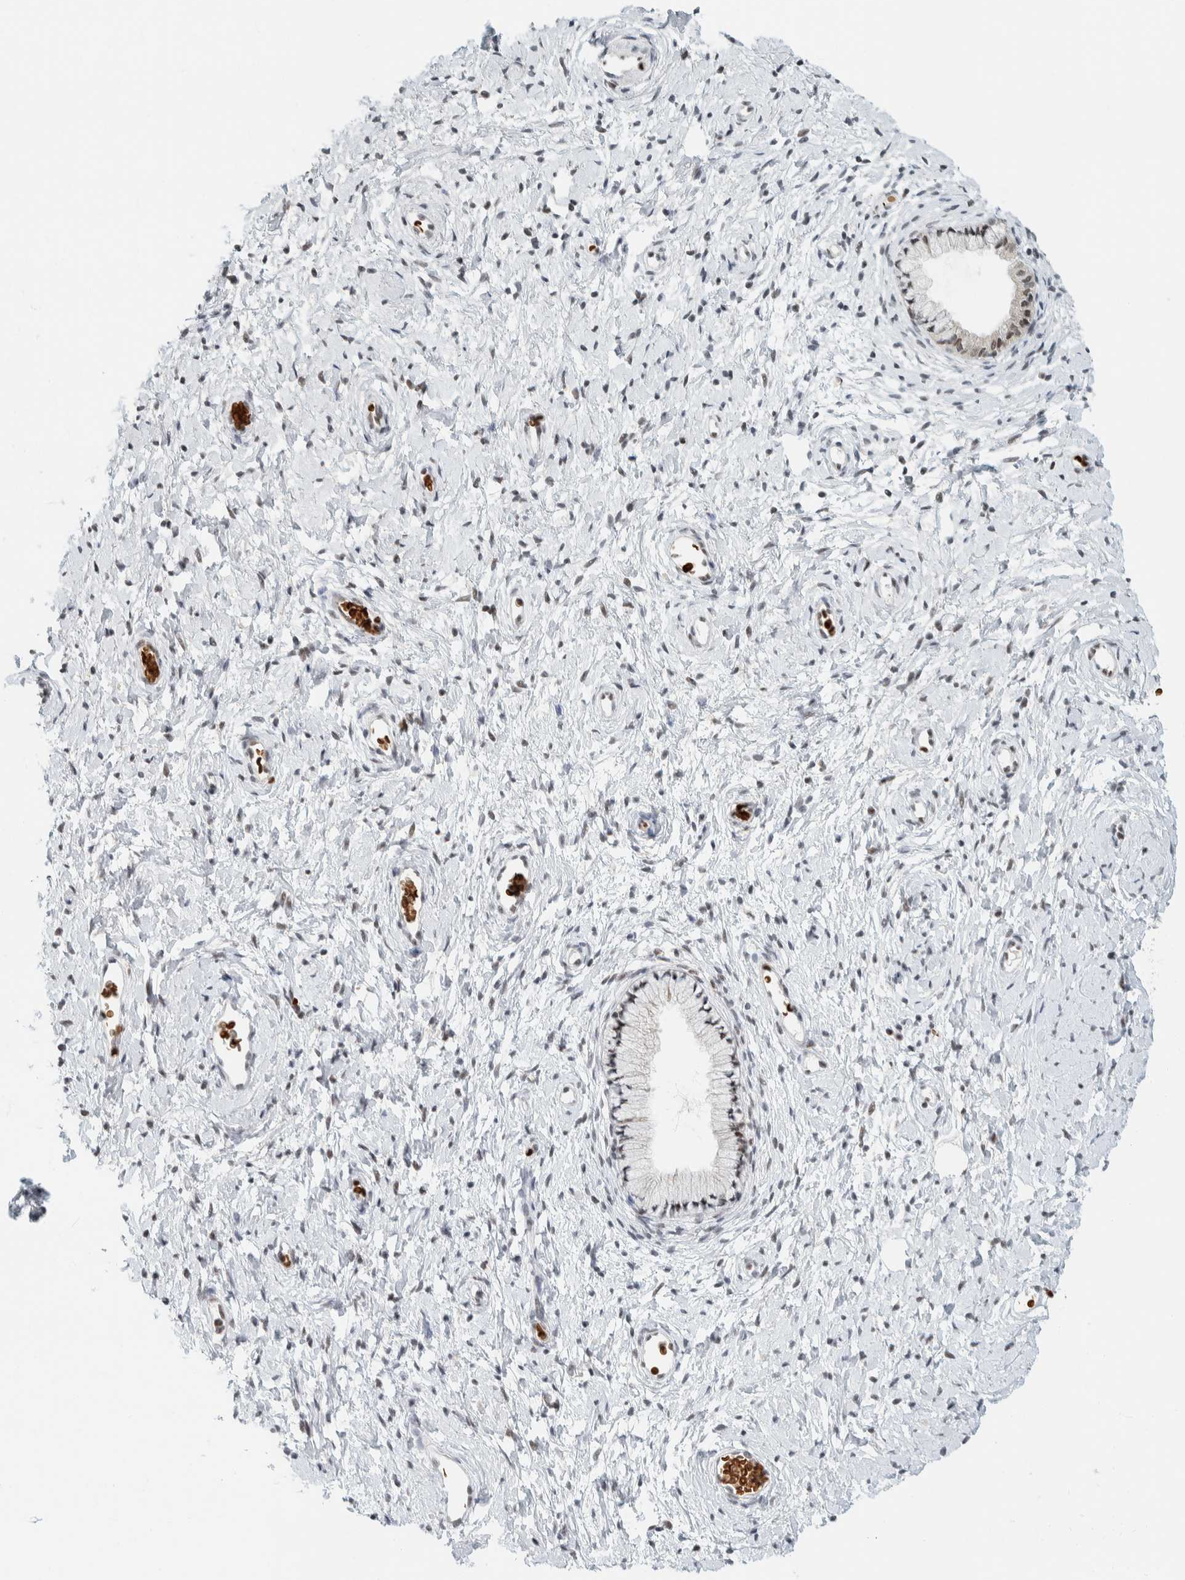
{"staining": {"intensity": "moderate", "quantity": "<25%", "location": "nuclear"}, "tissue": "cervix", "cell_type": "Glandular cells", "image_type": "normal", "snomed": [{"axis": "morphology", "description": "Normal tissue, NOS"}, {"axis": "topography", "description": "Cervix"}], "caption": "Immunohistochemistry (IHC) photomicrograph of normal cervix: human cervix stained using immunohistochemistry shows low levels of moderate protein expression localized specifically in the nuclear of glandular cells, appearing as a nuclear brown color.", "gene": "ZBTB2", "patient": {"sex": "female", "age": 72}}